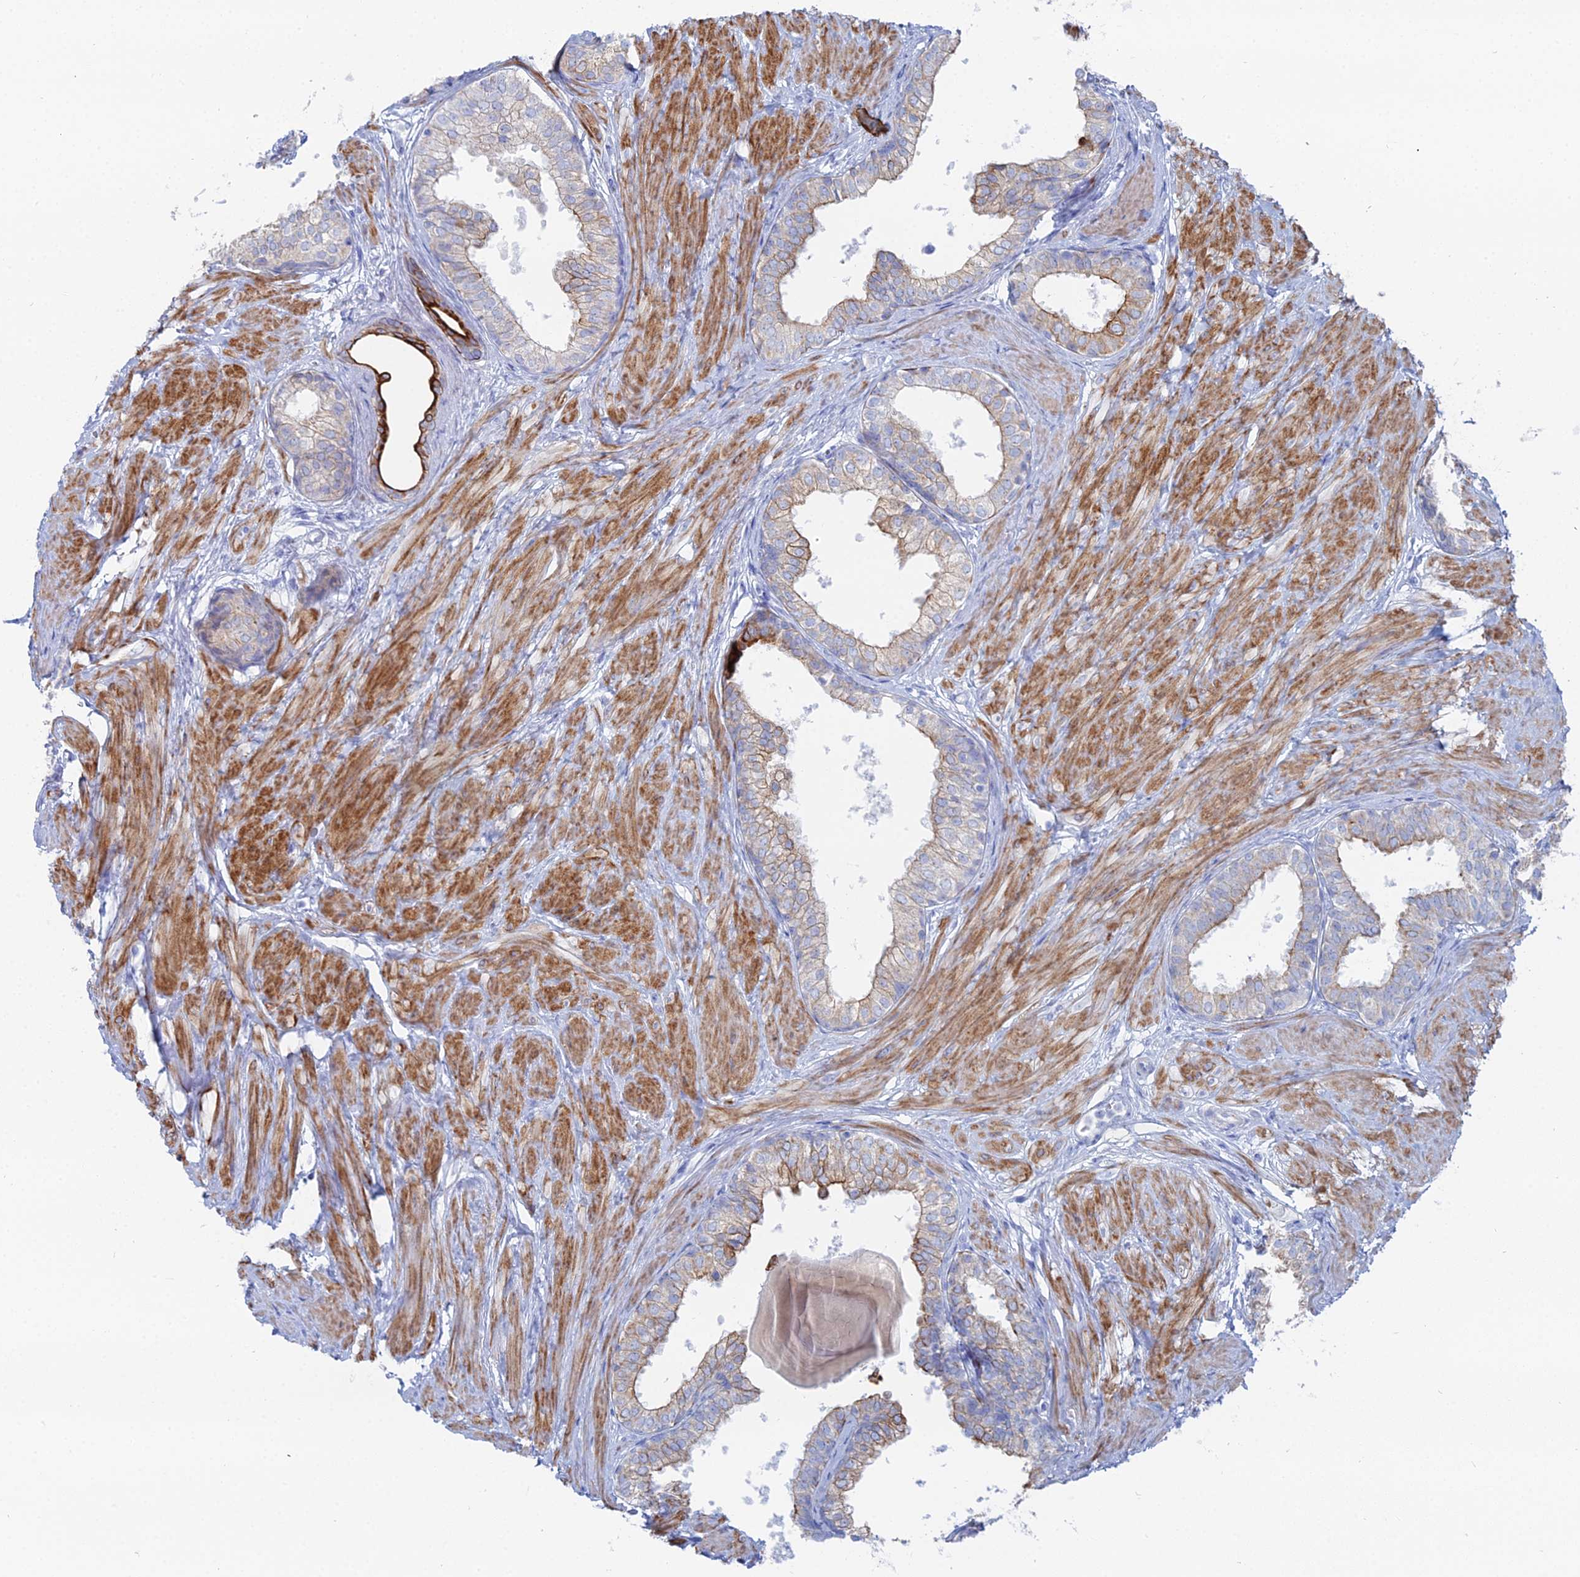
{"staining": {"intensity": "moderate", "quantity": "<25%", "location": "cytoplasmic/membranous"}, "tissue": "prostate", "cell_type": "Glandular cells", "image_type": "normal", "snomed": [{"axis": "morphology", "description": "Normal tissue, NOS"}, {"axis": "topography", "description": "Prostate"}], "caption": "The immunohistochemical stain highlights moderate cytoplasmic/membranous expression in glandular cells of benign prostate. The staining was performed using DAB (3,3'-diaminobenzidine) to visualize the protein expression in brown, while the nuclei were stained in blue with hematoxylin (Magnification: 20x).", "gene": "DHX34", "patient": {"sex": "male", "age": 48}}